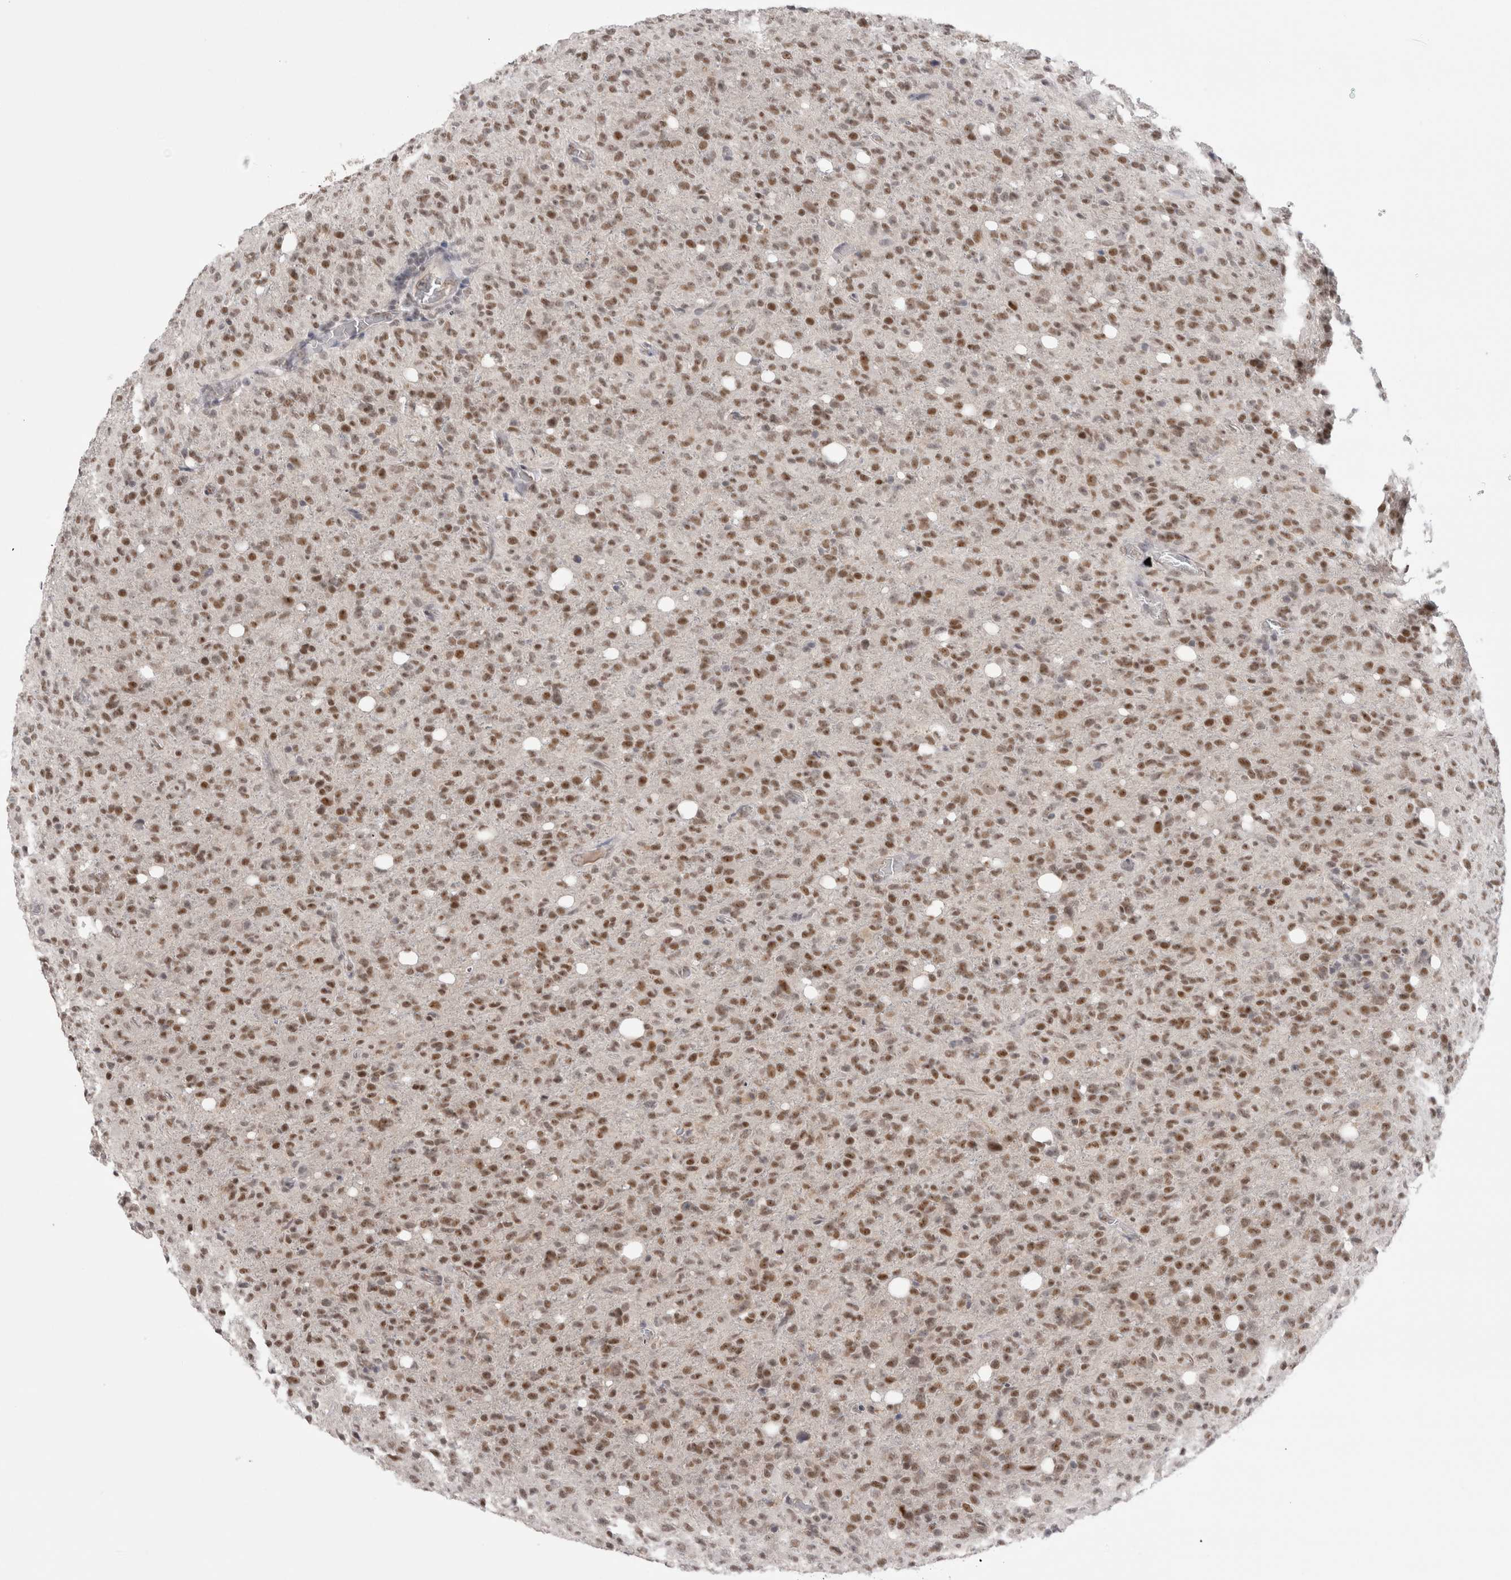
{"staining": {"intensity": "moderate", "quantity": ">75%", "location": "nuclear"}, "tissue": "glioma", "cell_type": "Tumor cells", "image_type": "cancer", "snomed": [{"axis": "morphology", "description": "Glioma, malignant, High grade"}, {"axis": "topography", "description": "Brain"}], "caption": "DAB immunohistochemical staining of human glioma exhibits moderate nuclear protein staining in approximately >75% of tumor cells.", "gene": "ZNF24", "patient": {"sex": "female", "age": 57}}